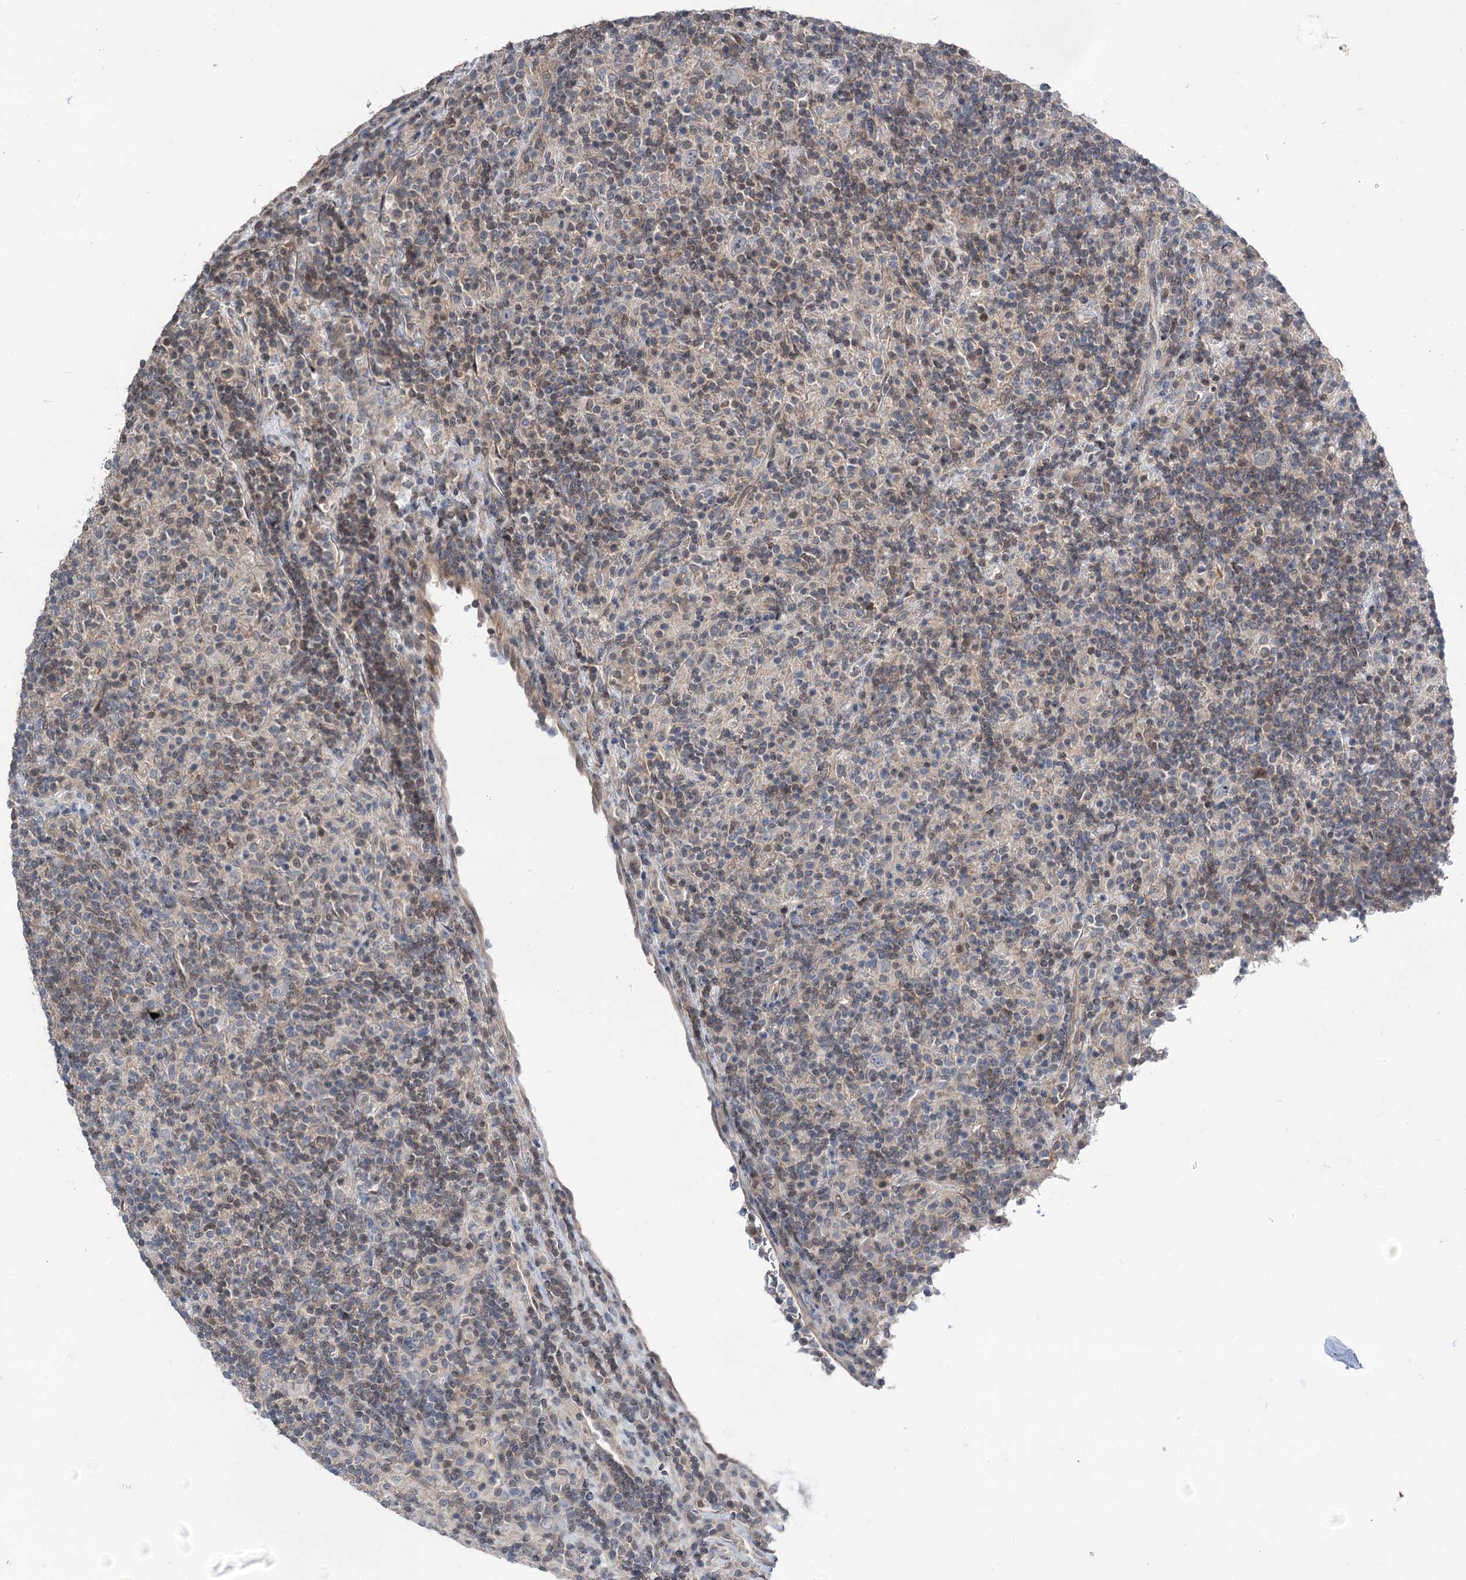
{"staining": {"intensity": "negative", "quantity": "none", "location": "none"}, "tissue": "lymphoma", "cell_type": "Tumor cells", "image_type": "cancer", "snomed": [{"axis": "morphology", "description": "Hodgkin's disease, NOS"}, {"axis": "topography", "description": "Lymph node"}], "caption": "Human lymphoma stained for a protein using immunohistochemistry exhibits no expression in tumor cells.", "gene": "DCUN1D4", "patient": {"sex": "male", "age": 70}}